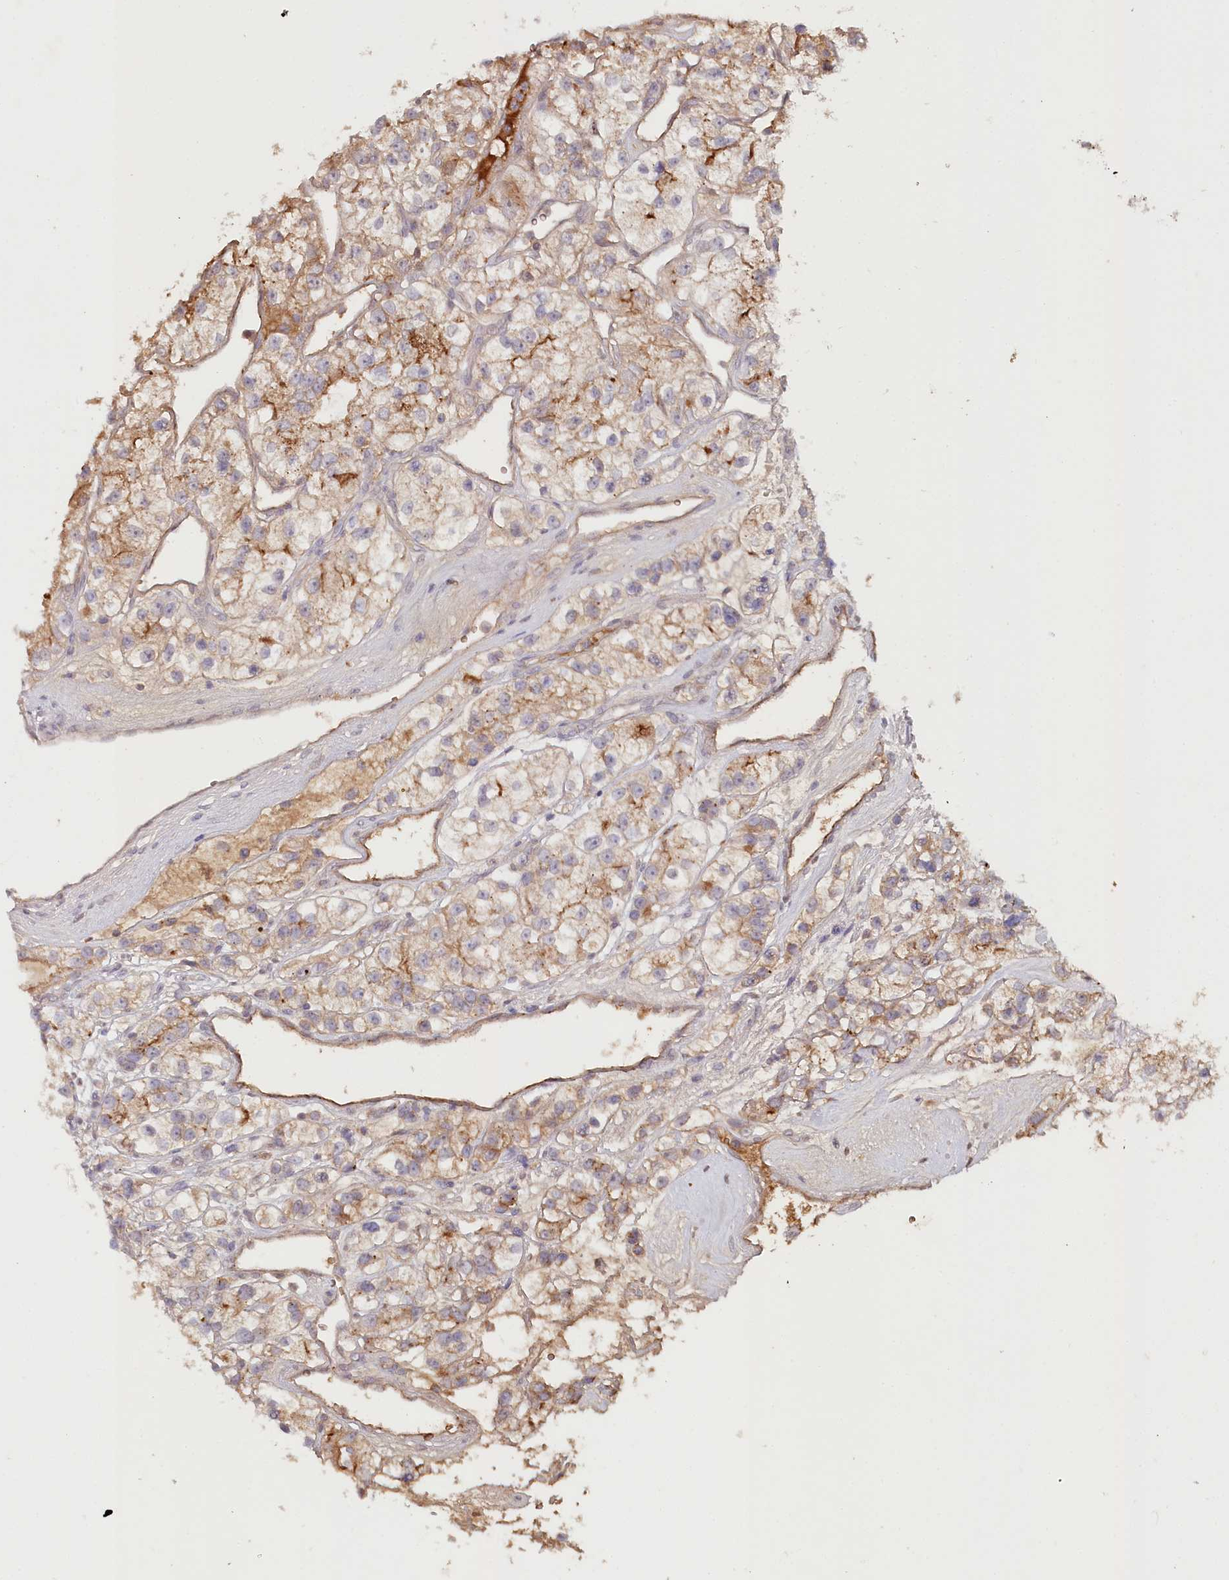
{"staining": {"intensity": "moderate", "quantity": "25%-75%", "location": "cytoplasmic/membranous"}, "tissue": "renal cancer", "cell_type": "Tumor cells", "image_type": "cancer", "snomed": [{"axis": "morphology", "description": "Adenocarcinoma, NOS"}, {"axis": "topography", "description": "Kidney"}], "caption": "Immunohistochemical staining of adenocarcinoma (renal) reveals moderate cytoplasmic/membranous protein expression in about 25%-75% of tumor cells.", "gene": "PSAPL1", "patient": {"sex": "female", "age": 57}}